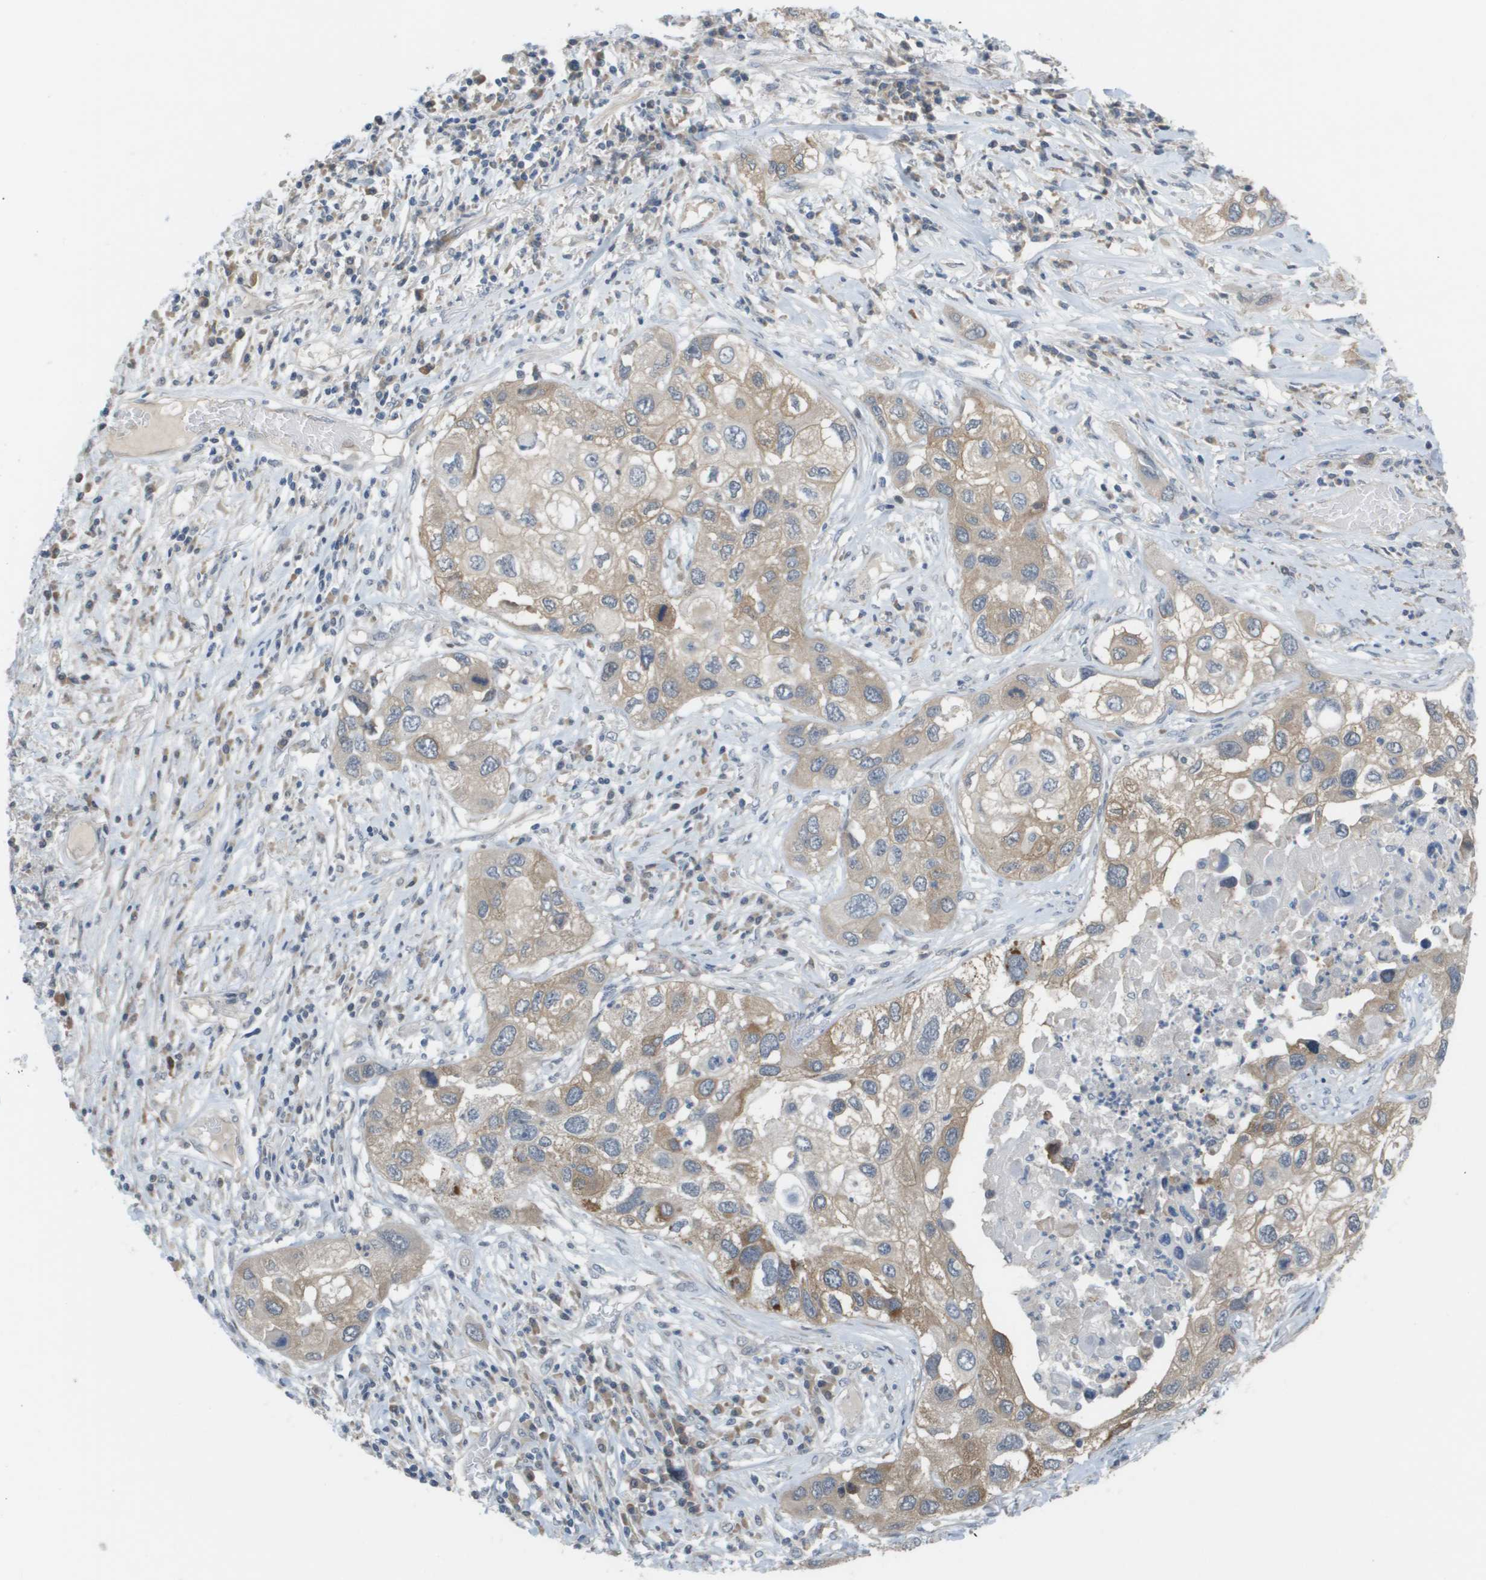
{"staining": {"intensity": "weak", "quantity": ">75%", "location": "cytoplasmic/membranous"}, "tissue": "lung cancer", "cell_type": "Tumor cells", "image_type": "cancer", "snomed": [{"axis": "morphology", "description": "Squamous cell carcinoma, NOS"}, {"axis": "topography", "description": "Lung"}], "caption": "The micrograph shows staining of lung cancer (squamous cell carcinoma), revealing weak cytoplasmic/membranous protein positivity (brown color) within tumor cells.", "gene": "MARCHF8", "patient": {"sex": "male", "age": 71}}